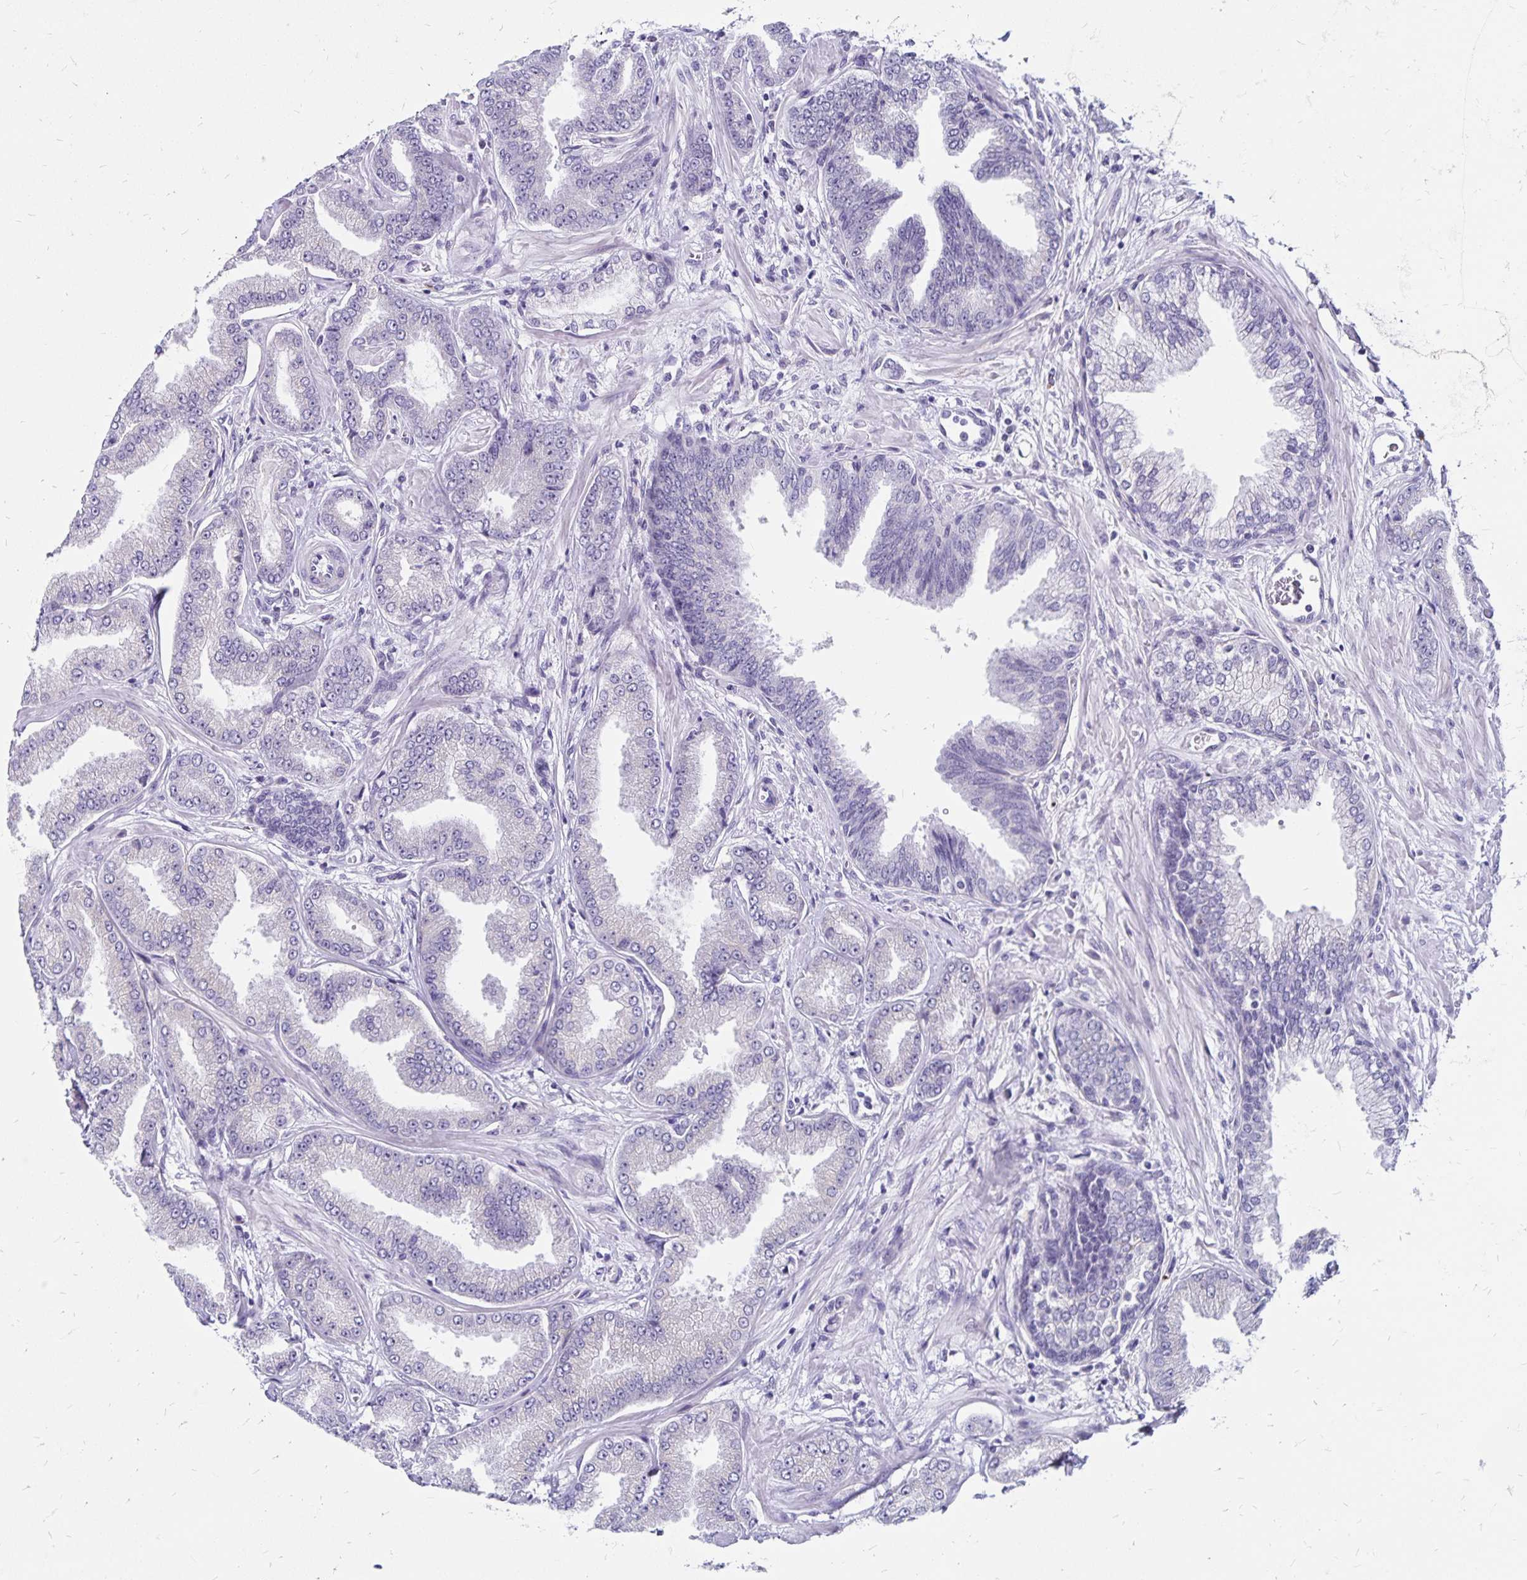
{"staining": {"intensity": "negative", "quantity": "none", "location": "none"}, "tissue": "prostate cancer", "cell_type": "Tumor cells", "image_type": "cancer", "snomed": [{"axis": "morphology", "description": "Adenocarcinoma, Low grade"}, {"axis": "topography", "description": "Prostate"}], "caption": "This is an immunohistochemistry (IHC) photomicrograph of human prostate cancer (low-grade adenocarcinoma). There is no positivity in tumor cells.", "gene": "TNS3", "patient": {"sex": "male", "age": 55}}